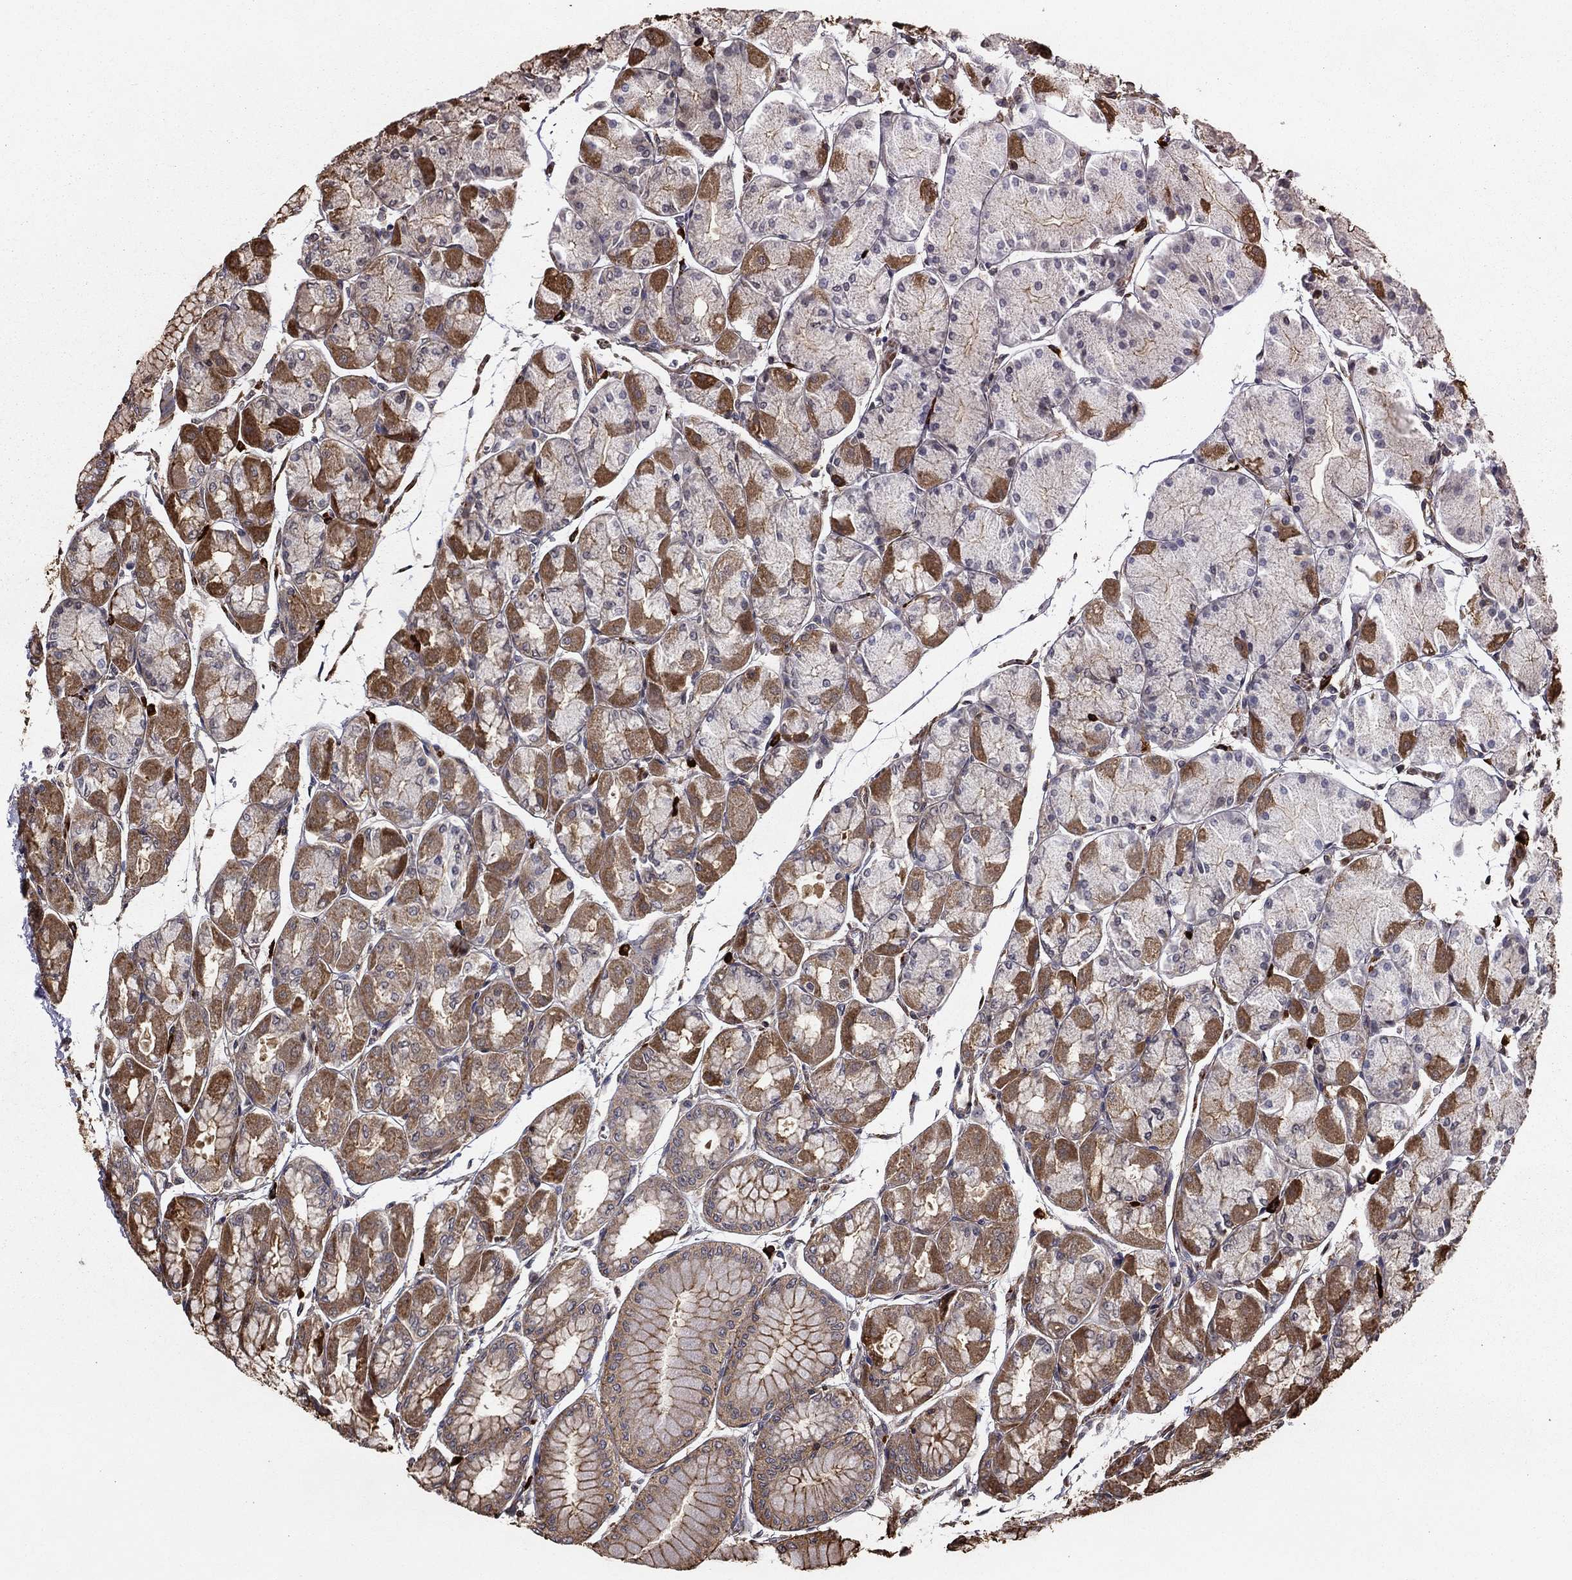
{"staining": {"intensity": "moderate", "quantity": "25%-75%", "location": "cytoplasmic/membranous"}, "tissue": "stomach", "cell_type": "Glandular cells", "image_type": "normal", "snomed": [{"axis": "morphology", "description": "Normal tissue, NOS"}, {"axis": "topography", "description": "Stomach, upper"}], "caption": "A medium amount of moderate cytoplasmic/membranous expression is seen in approximately 25%-75% of glandular cells in normal stomach.", "gene": "HABP4", "patient": {"sex": "male", "age": 60}}